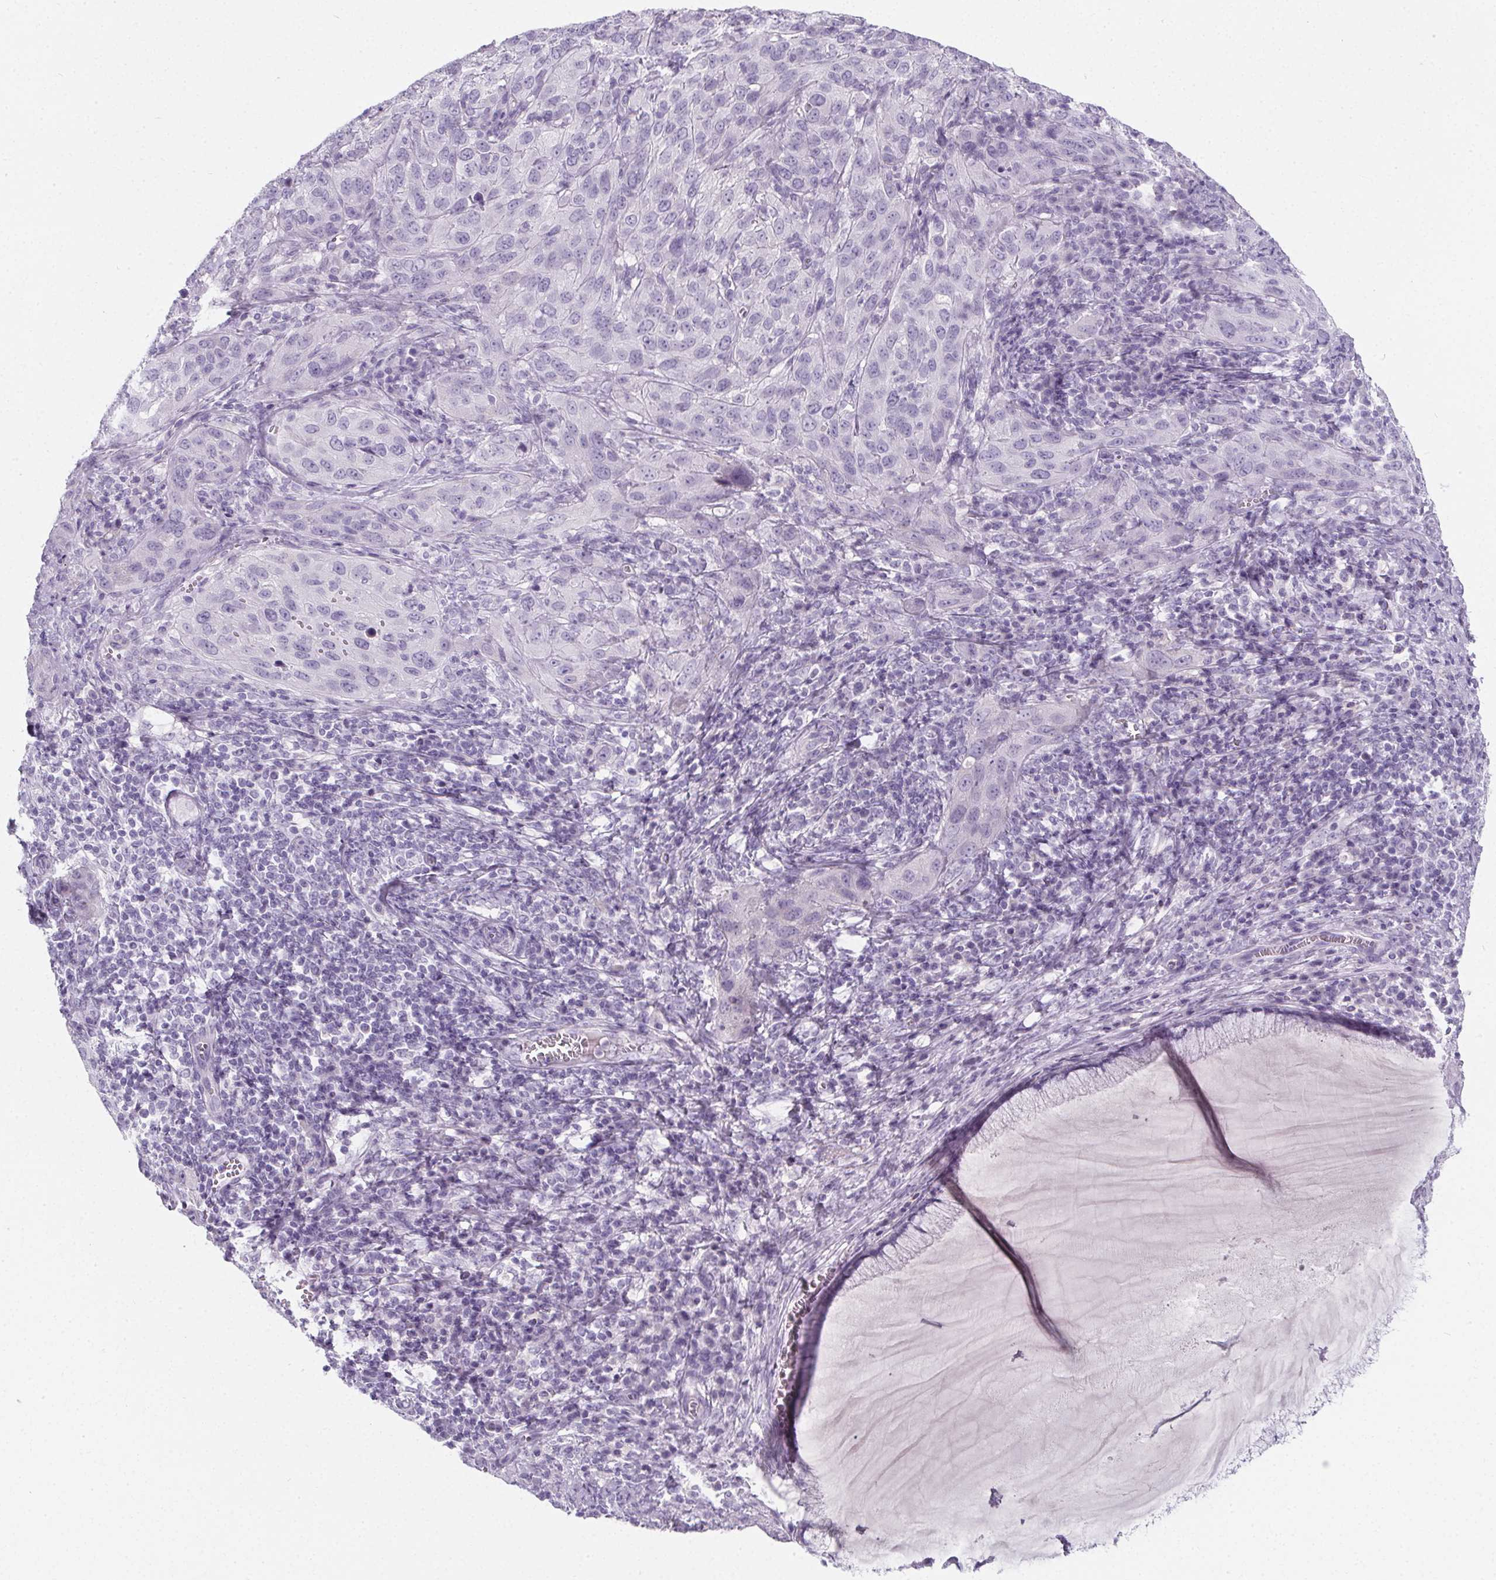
{"staining": {"intensity": "negative", "quantity": "none", "location": "none"}, "tissue": "cervical cancer", "cell_type": "Tumor cells", "image_type": "cancer", "snomed": [{"axis": "morphology", "description": "Normal tissue, NOS"}, {"axis": "morphology", "description": "Squamous cell carcinoma, NOS"}, {"axis": "topography", "description": "Cervix"}], "caption": "Immunohistochemical staining of cervical squamous cell carcinoma reveals no significant expression in tumor cells.", "gene": "ADRB1", "patient": {"sex": "female", "age": 51}}